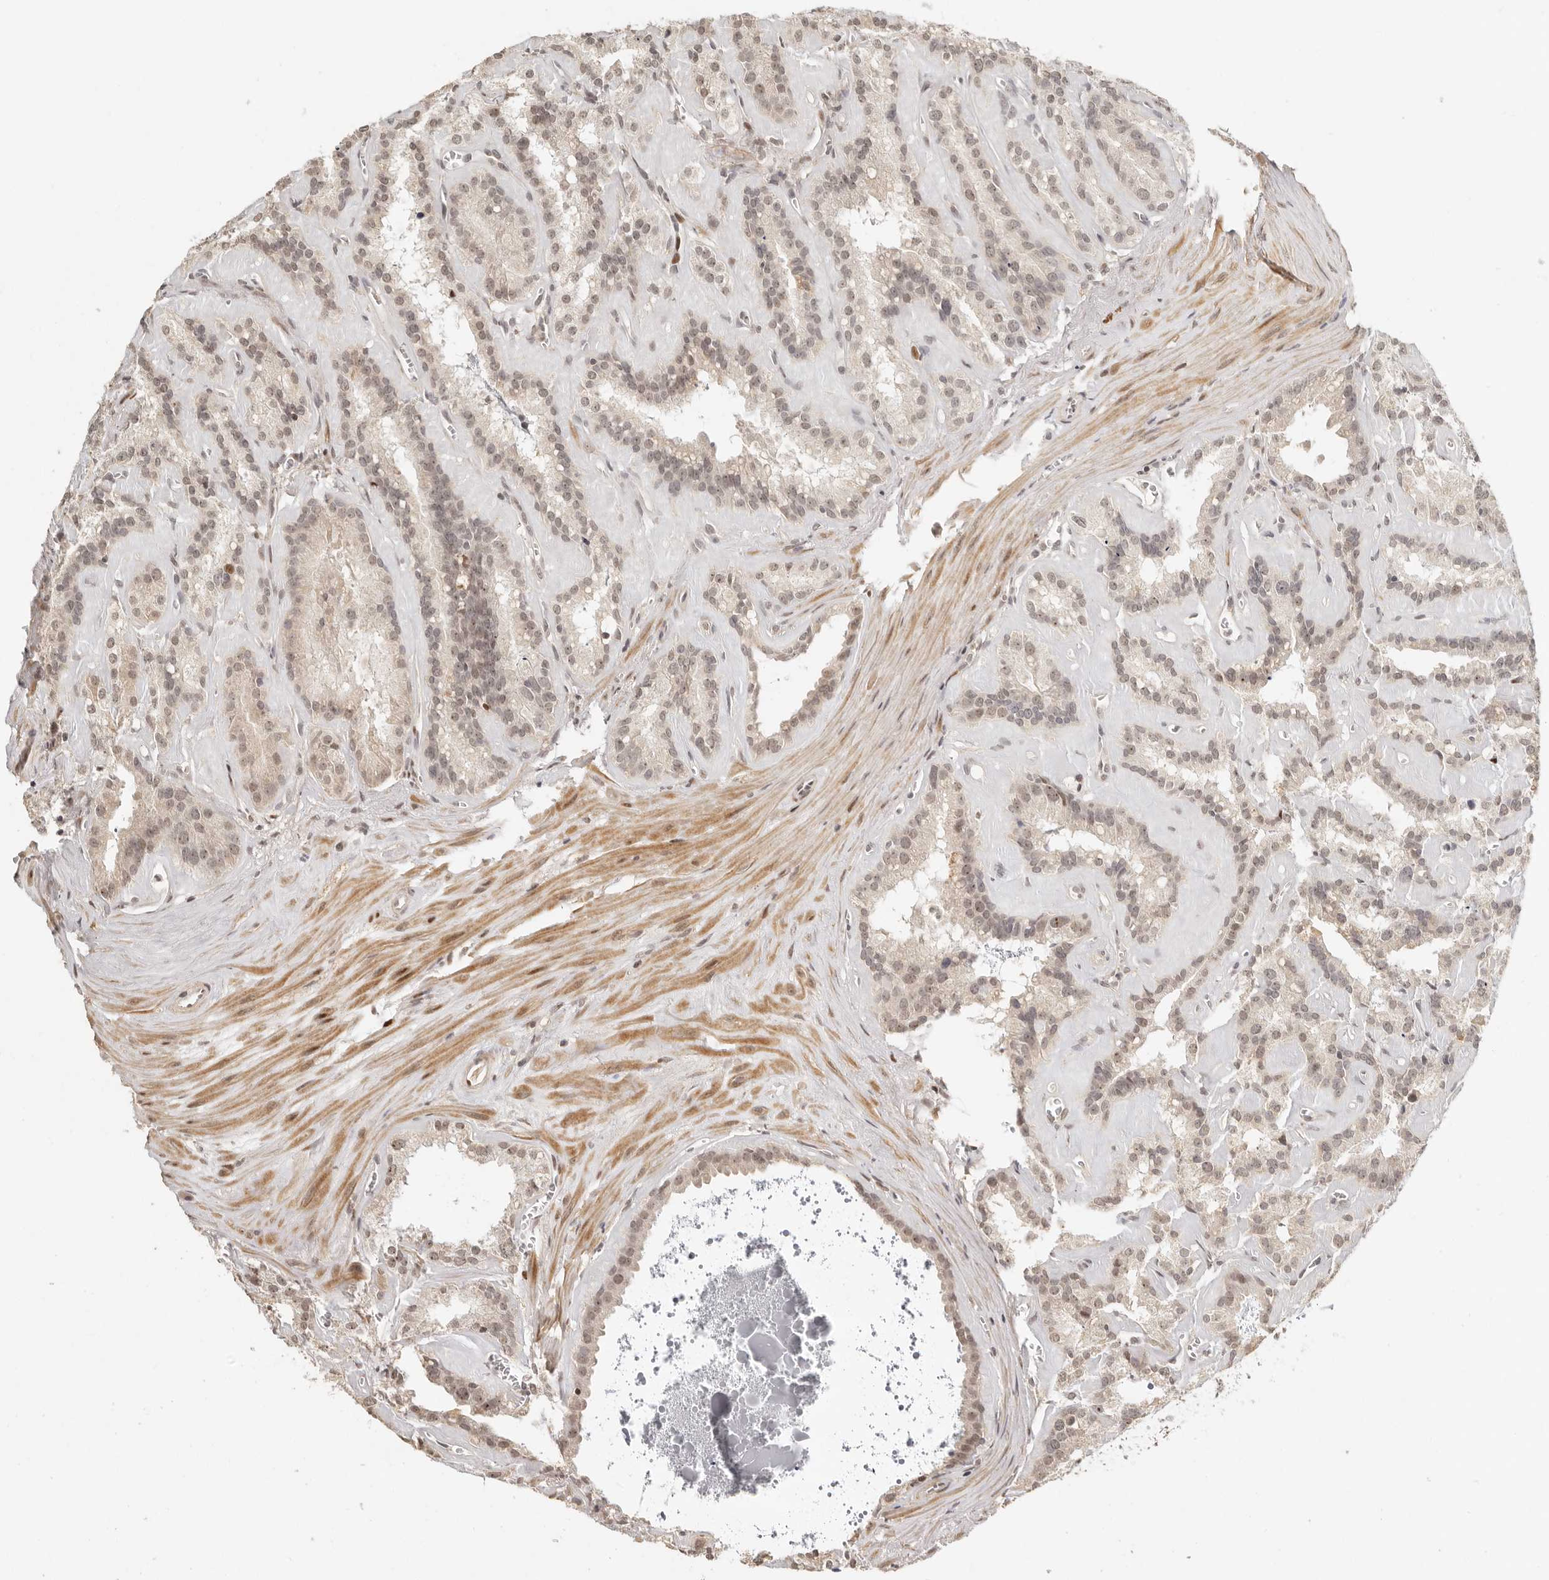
{"staining": {"intensity": "moderate", "quantity": "25%-75%", "location": "cytoplasmic/membranous,nuclear"}, "tissue": "seminal vesicle", "cell_type": "Glandular cells", "image_type": "normal", "snomed": [{"axis": "morphology", "description": "Normal tissue, NOS"}, {"axis": "topography", "description": "Prostate"}, {"axis": "topography", "description": "Seminal veicle"}], "caption": "A brown stain labels moderate cytoplasmic/membranous,nuclear positivity of a protein in glandular cells of unremarkable seminal vesicle. (brown staining indicates protein expression, while blue staining denotes nuclei).", "gene": "GPBP1L1", "patient": {"sex": "male", "age": 59}}